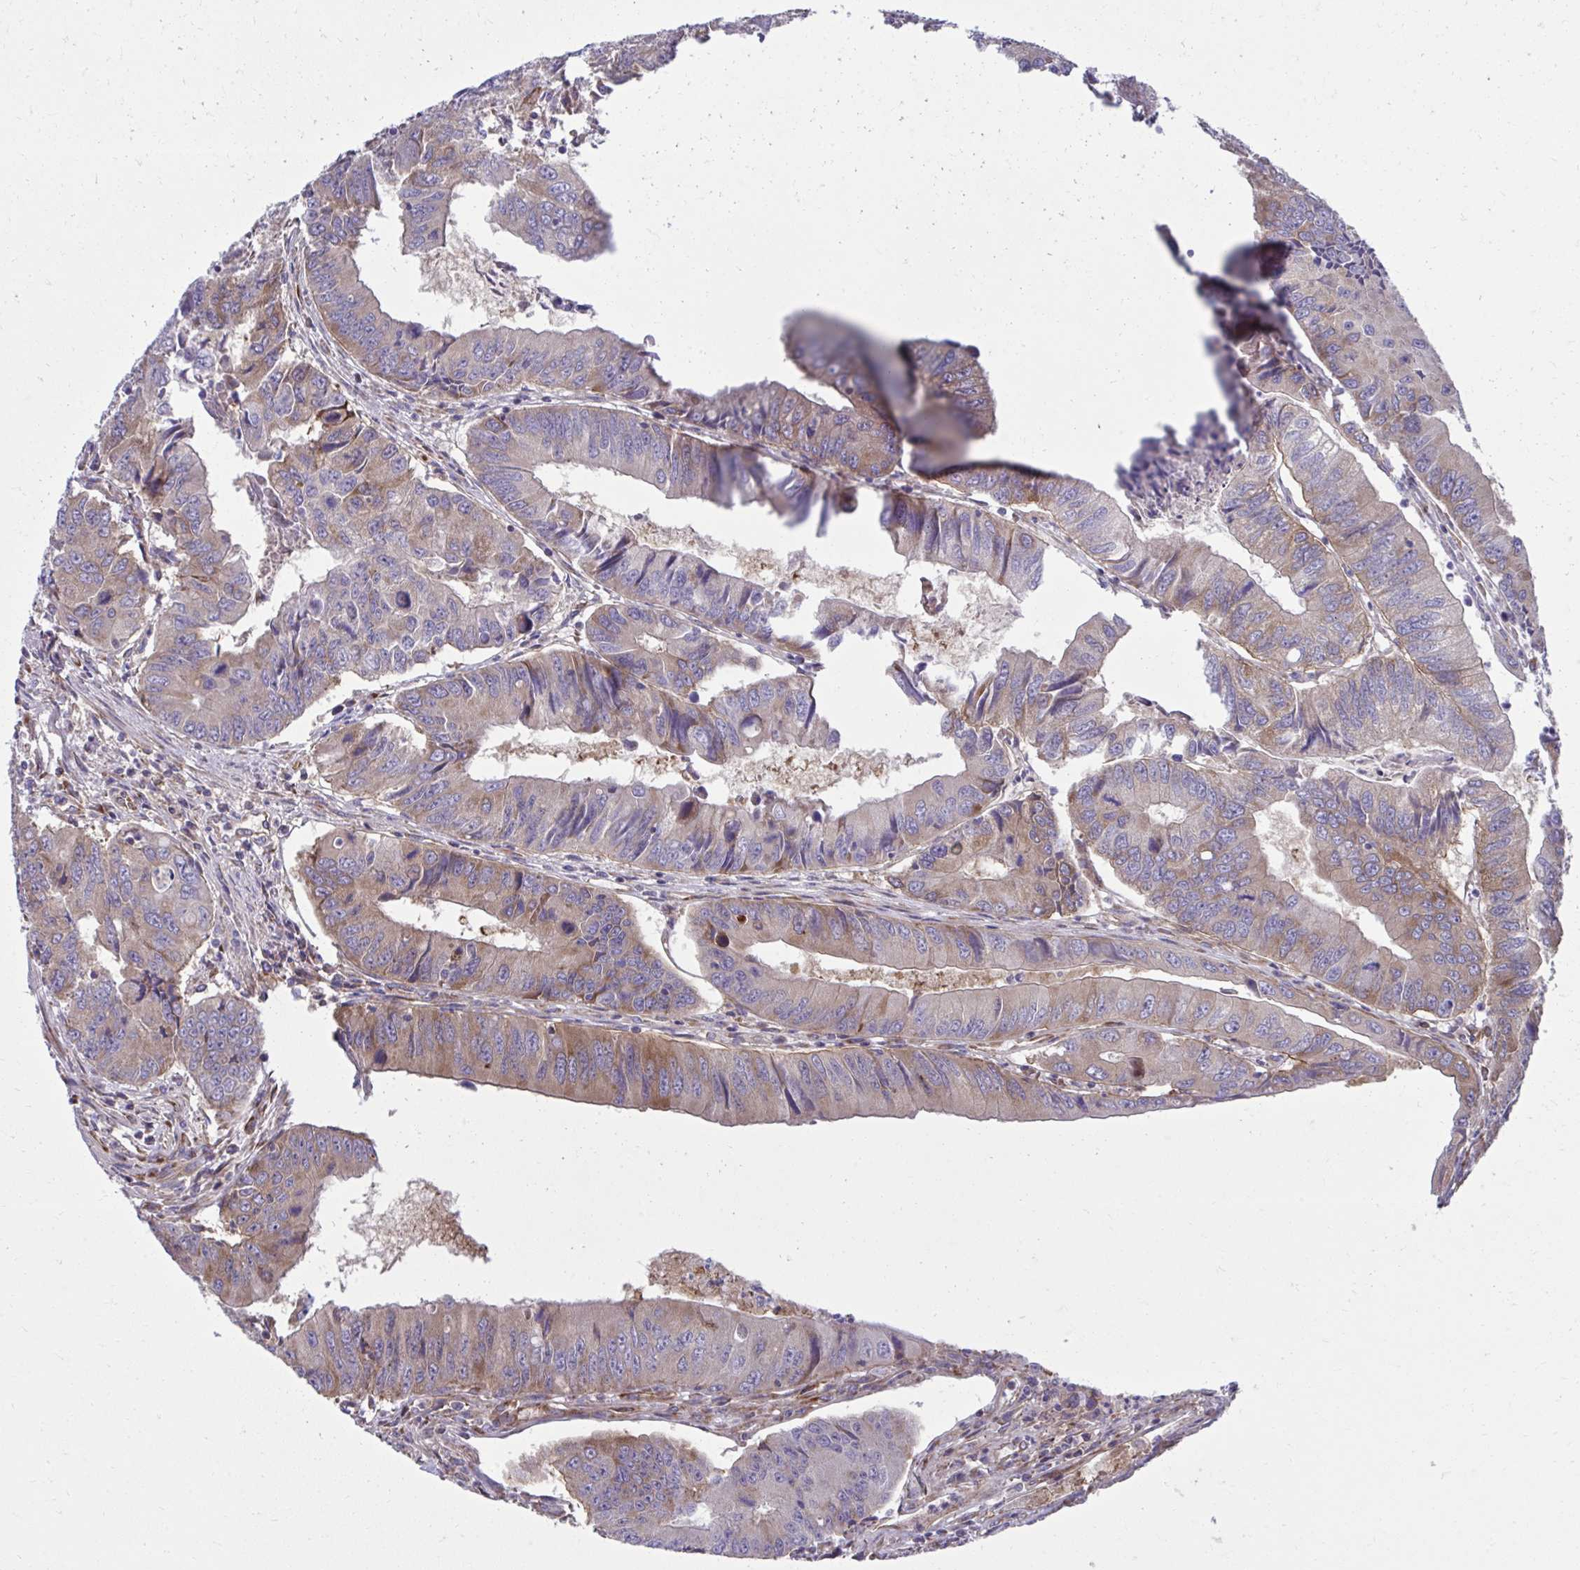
{"staining": {"intensity": "weak", "quantity": ">75%", "location": "cytoplasmic/membranous"}, "tissue": "colorectal cancer", "cell_type": "Tumor cells", "image_type": "cancer", "snomed": [{"axis": "morphology", "description": "Adenocarcinoma, NOS"}, {"axis": "topography", "description": "Colon"}], "caption": "Human colorectal cancer (adenocarcinoma) stained with a protein marker exhibits weak staining in tumor cells.", "gene": "NMNAT3", "patient": {"sex": "male", "age": 53}}